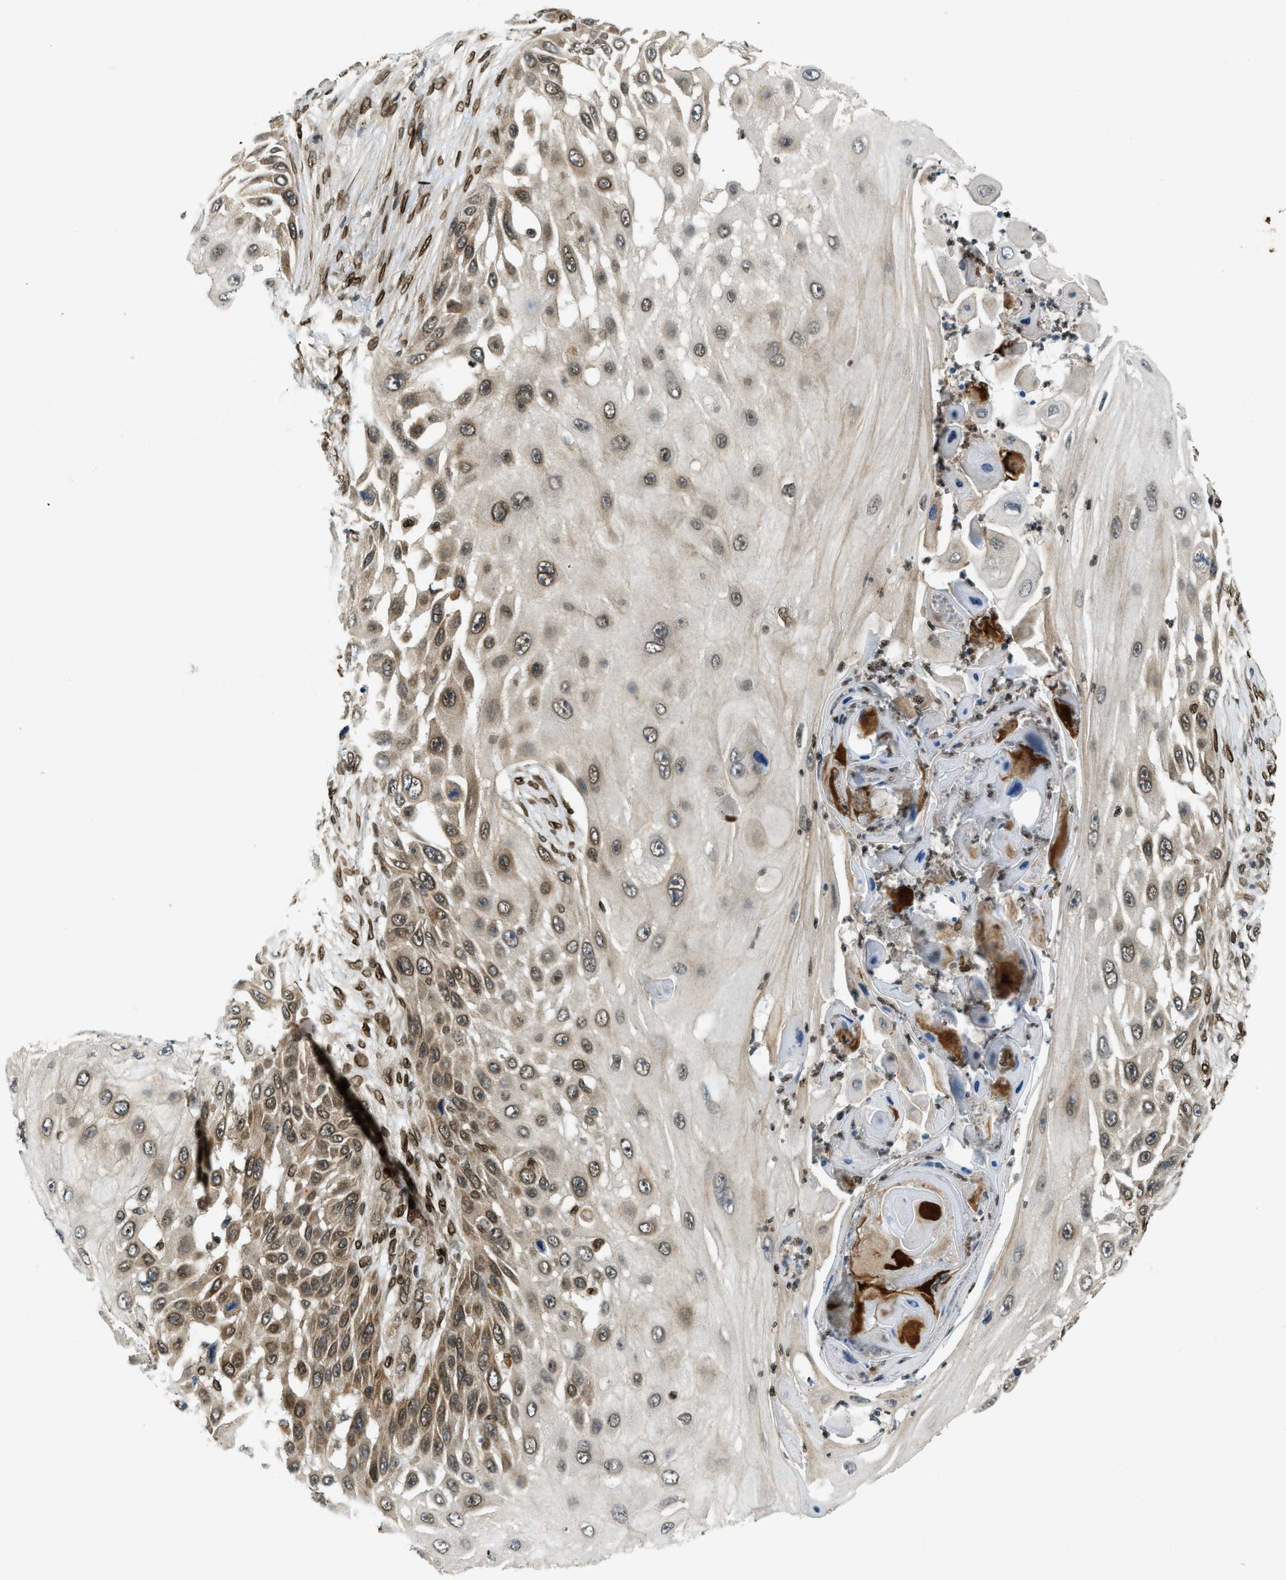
{"staining": {"intensity": "moderate", "quantity": "25%-75%", "location": "cytoplasmic/membranous,nuclear"}, "tissue": "skin cancer", "cell_type": "Tumor cells", "image_type": "cancer", "snomed": [{"axis": "morphology", "description": "Squamous cell carcinoma, NOS"}, {"axis": "topography", "description": "Skin"}], "caption": "An immunohistochemistry (IHC) histopathology image of tumor tissue is shown. Protein staining in brown labels moderate cytoplasmic/membranous and nuclear positivity in squamous cell carcinoma (skin) within tumor cells. (Stains: DAB (3,3'-diaminobenzidine) in brown, nuclei in blue, Microscopy: brightfield microscopy at high magnification).", "gene": "SYNE1", "patient": {"sex": "female", "age": 44}}